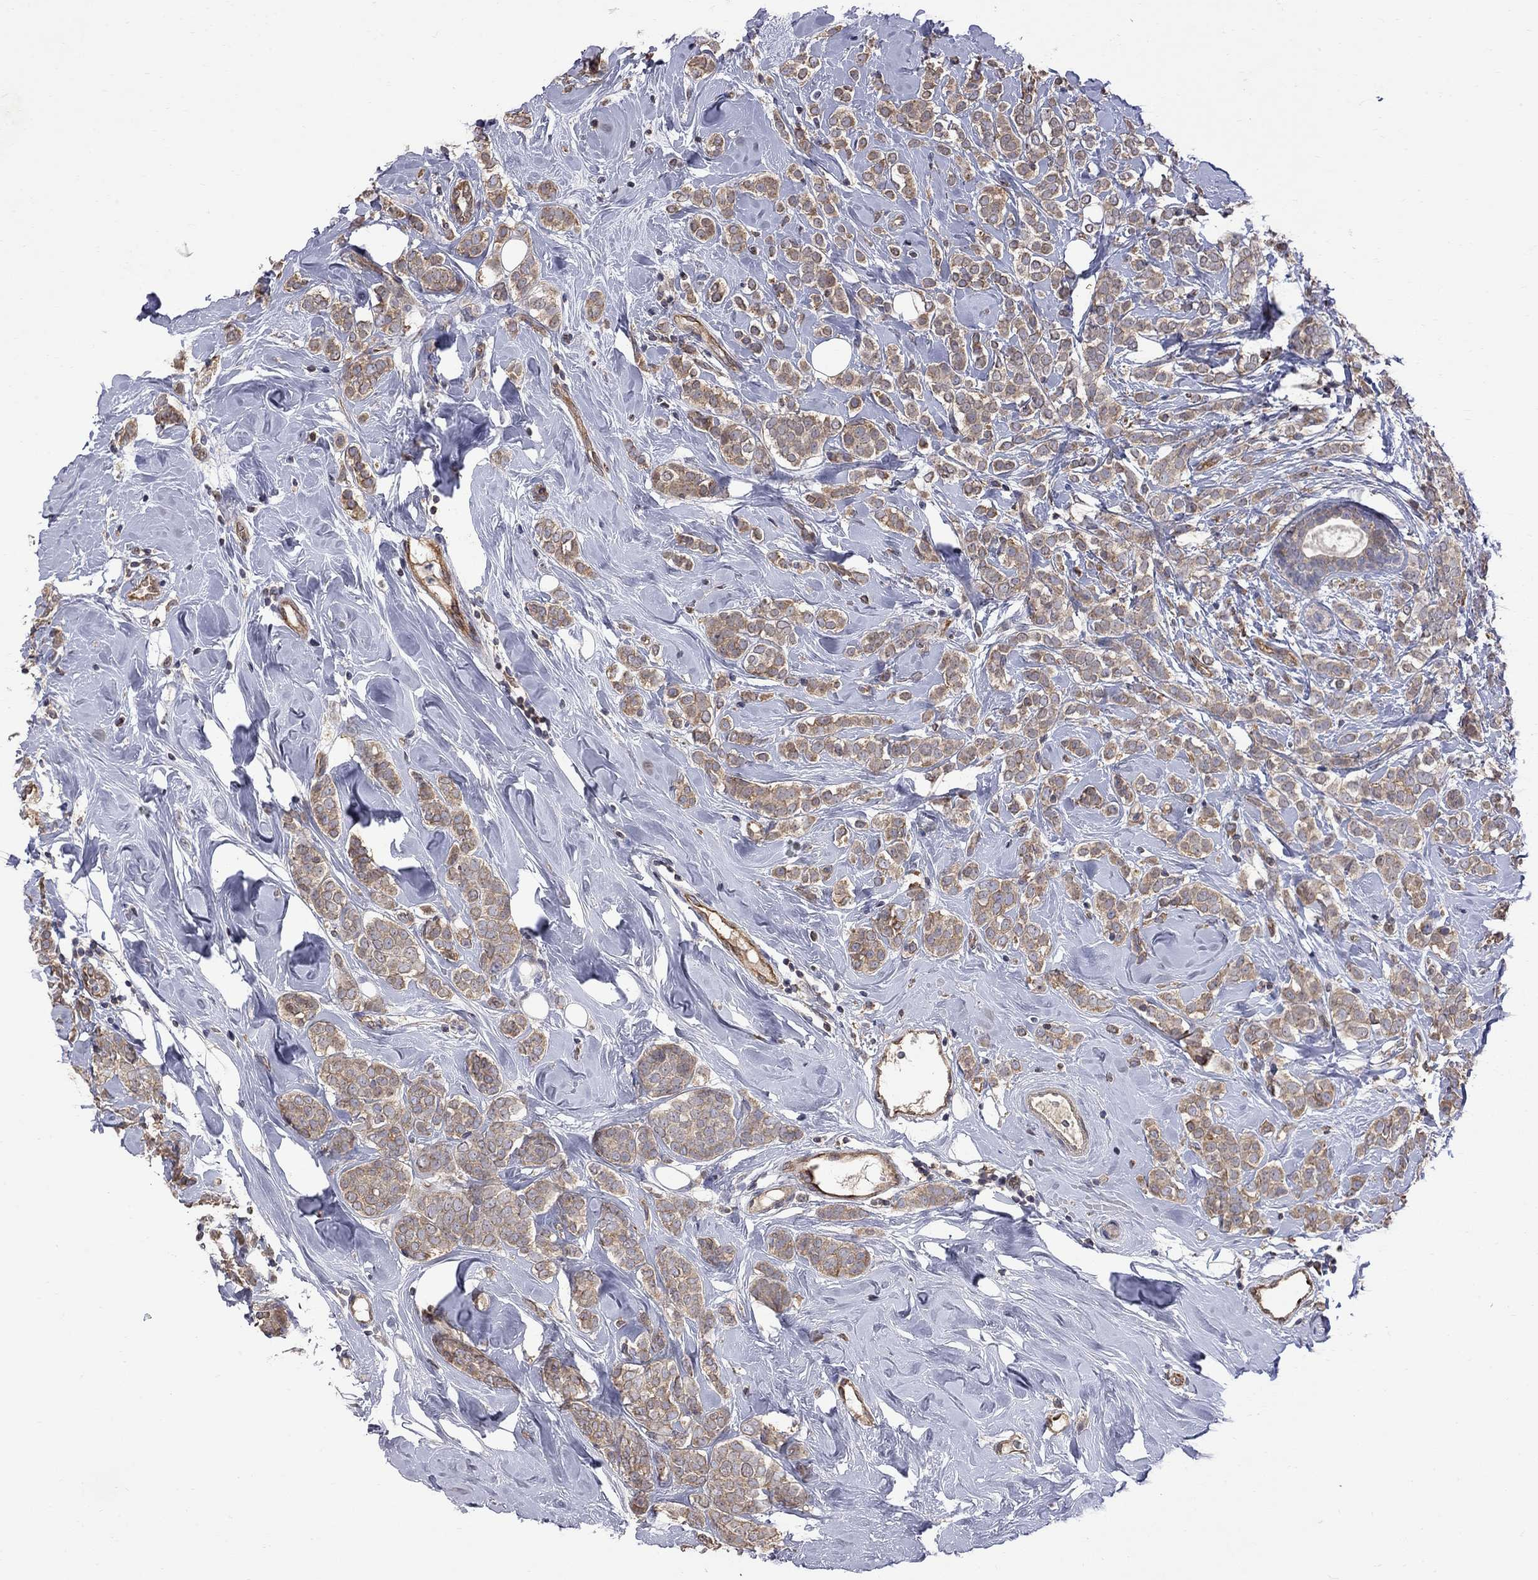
{"staining": {"intensity": "moderate", "quantity": ">75%", "location": "cytoplasmic/membranous"}, "tissue": "breast cancer", "cell_type": "Tumor cells", "image_type": "cancer", "snomed": [{"axis": "morphology", "description": "Lobular carcinoma"}, {"axis": "topography", "description": "Breast"}], "caption": "Moderate cytoplasmic/membranous positivity is seen in approximately >75% of tumor cells in breast cancer (lobular carcinoma).", "gene": "ABI3", "patient": {"sex": "female", "age": 49}}